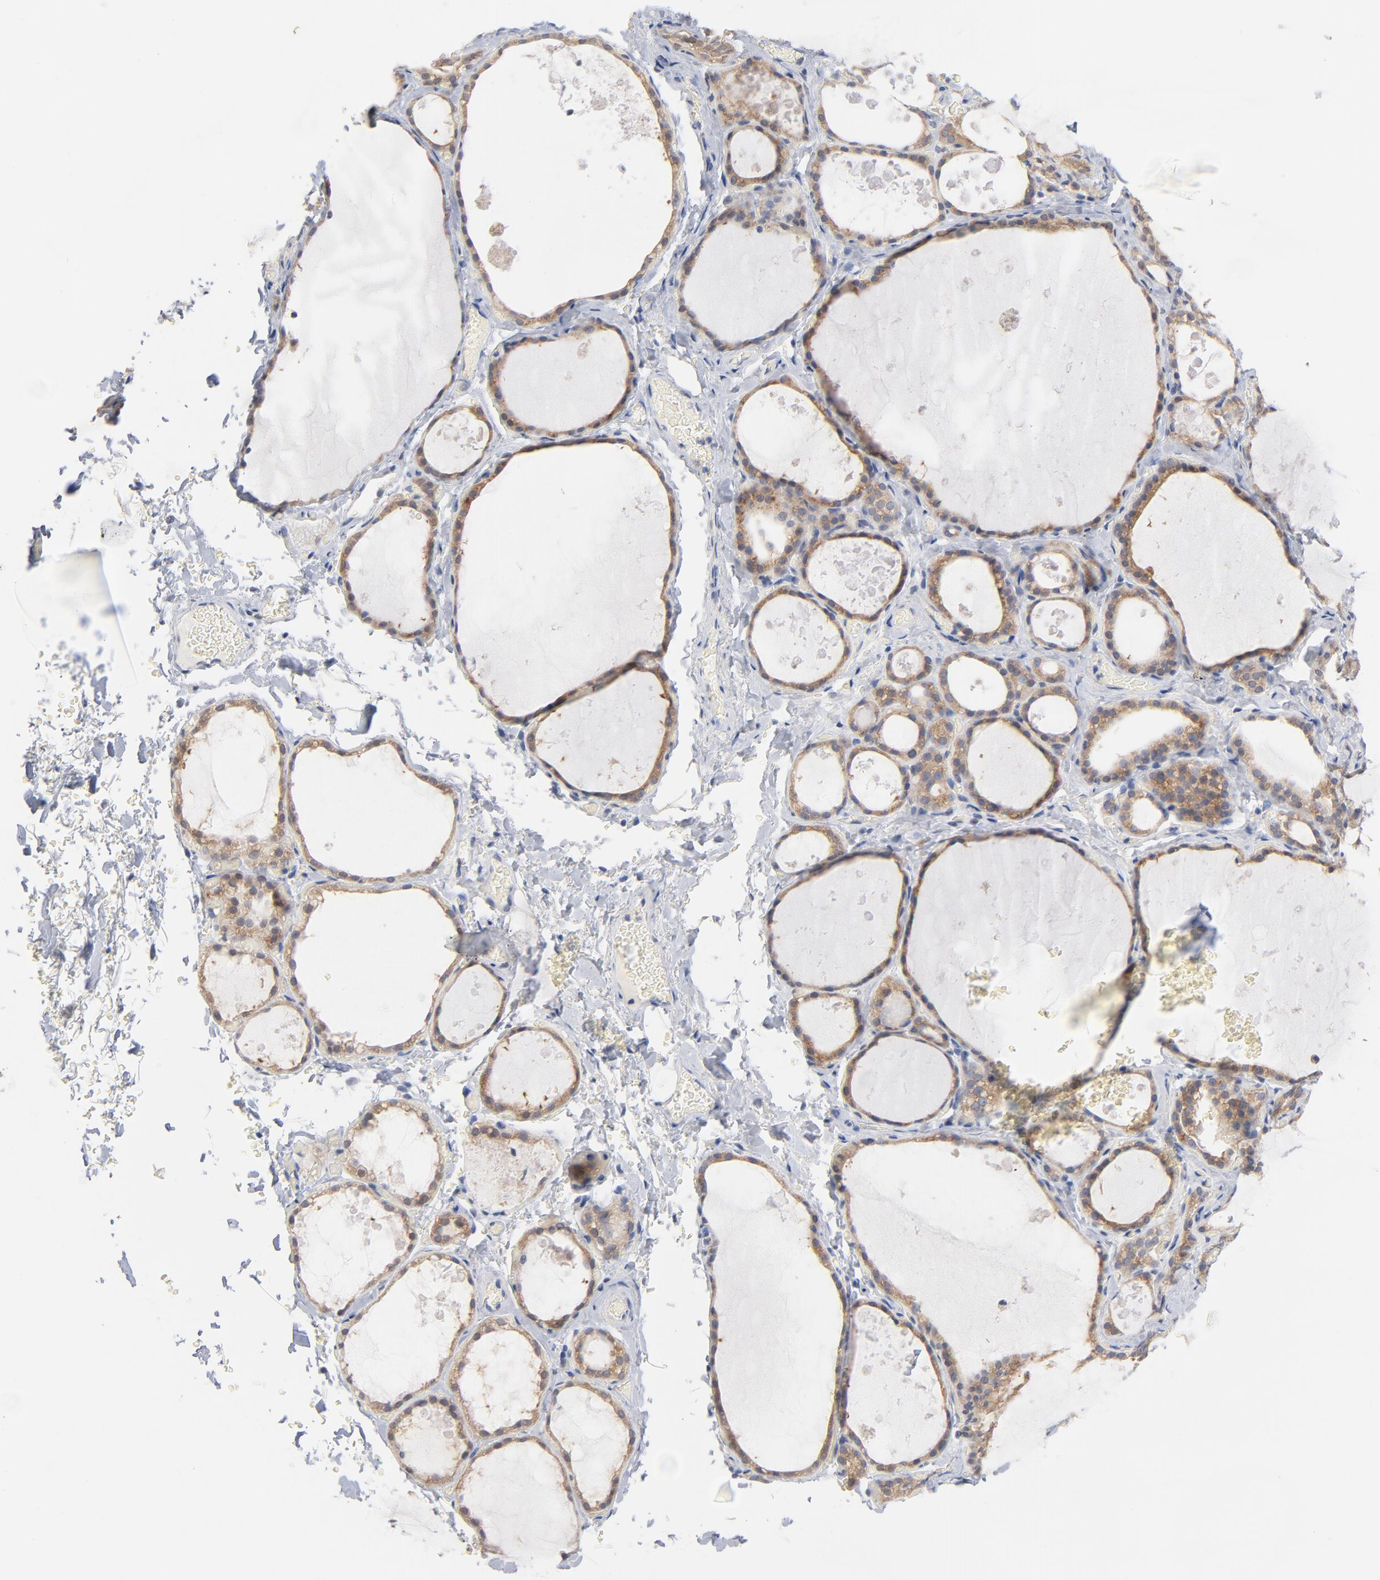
{"staining": {"intensity": "weak", "quantity": ">75%", "location": "cytoplasmic/membranous"}, "tissue": "thyroid gland", "cell_type": "Glandular cells", "image_type": "normal", "snomed": [{"axis": "morphology", "description": "Normal tissue, NOS"}, {"axis": "topography", "description": "Thyroid gland"}], "caption": "Immunohistochemical staining of normal human thyroid gland reveals low levels of weak cytoplasmic/membranous positivity in approximately >75% of glandular cells.", "gene": "UBL4A", "patient": {"sex": "male", "age": 61}}